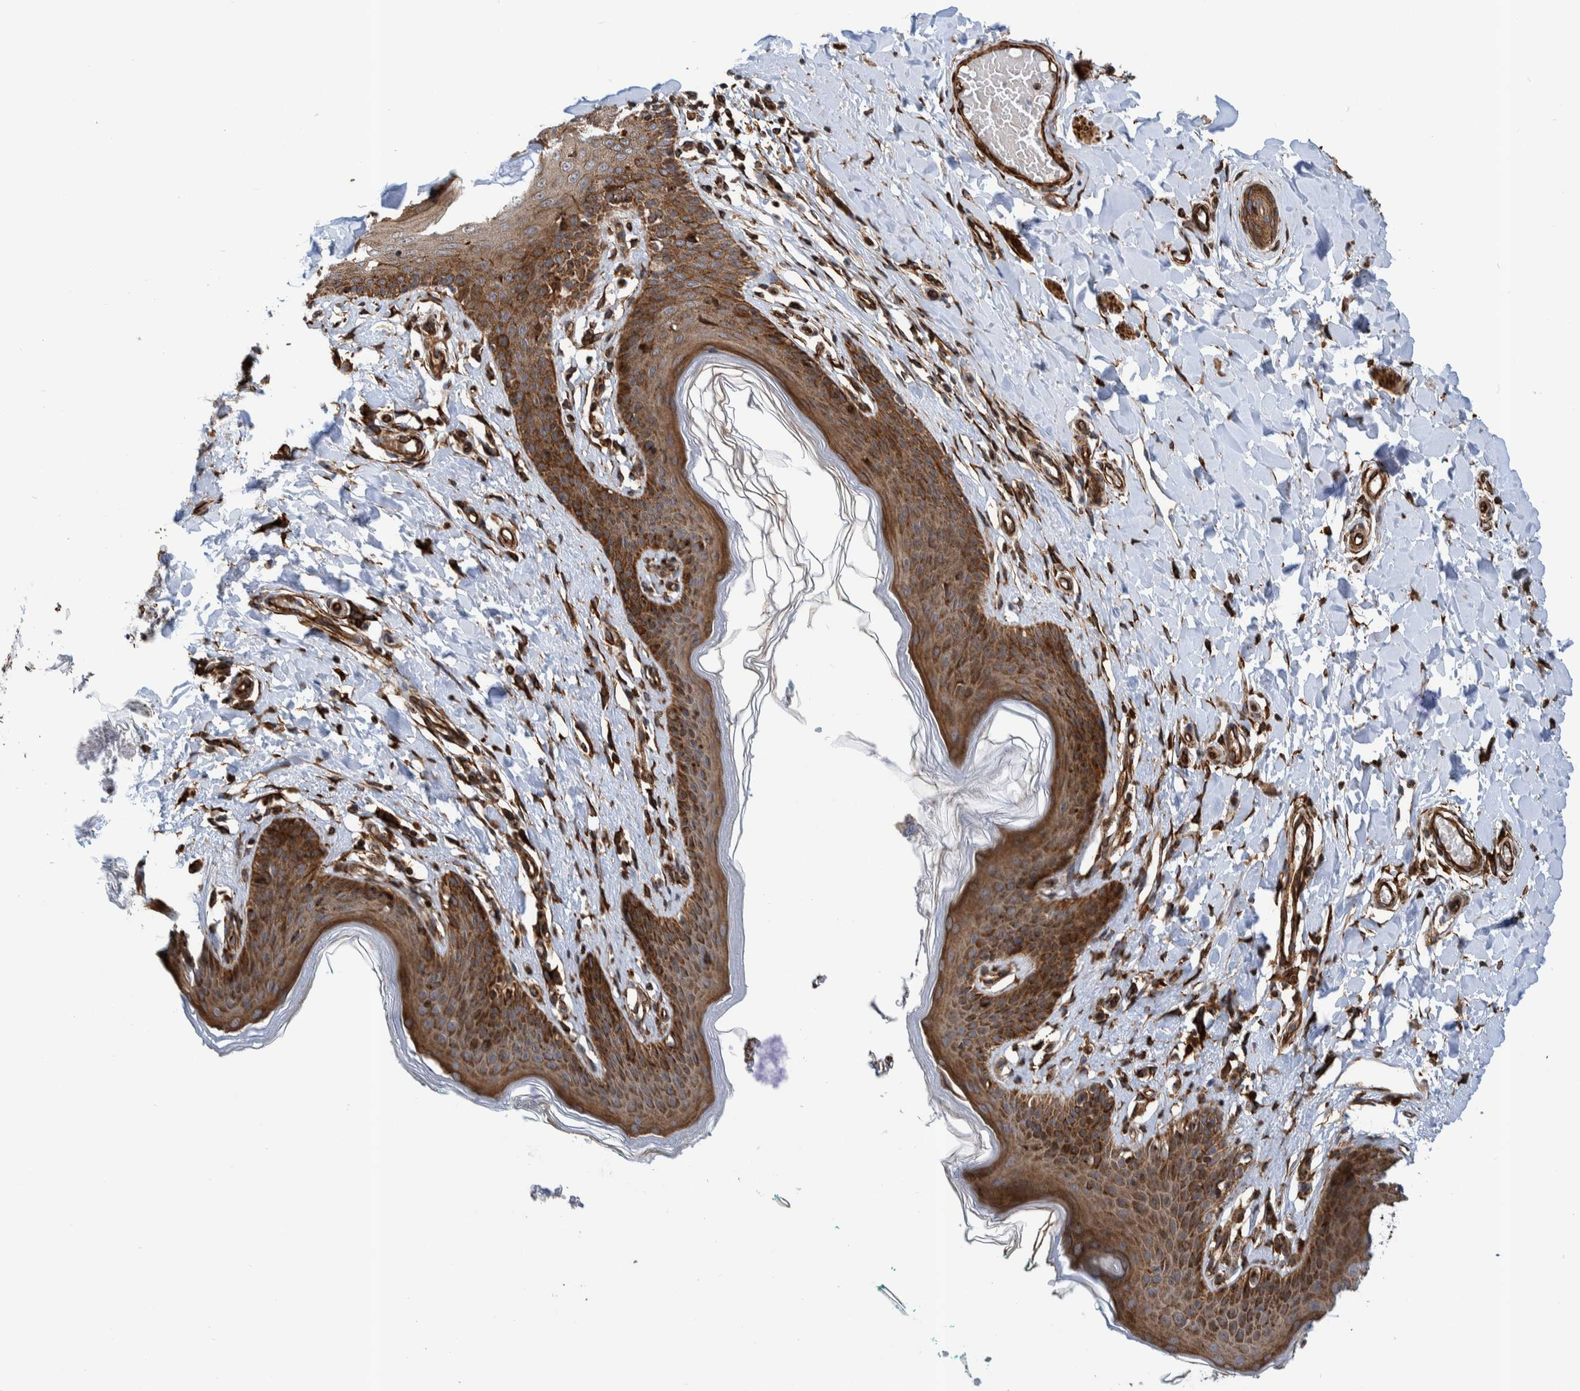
{"staining": {"intensity": "strong", "quantity": ">75%", "location": "cytoplasmic/membranous"}, "tissue": "skin", "cell_type": "Epidermal cells", "image_type": "normal", "snomed": [{"axis": "morphology", "description": "Normal tissue, NOS"}, {"axis": "topography", "description": "Vulva"}], "caption": "Immunohistochemical staining of normal skin shows >75% levels of strong cytoplasmic/membranous protein positivity in about >75% of epidermal cells.", "gene": "CCDC57", "patient": {"sex": "female", "age": 66}}